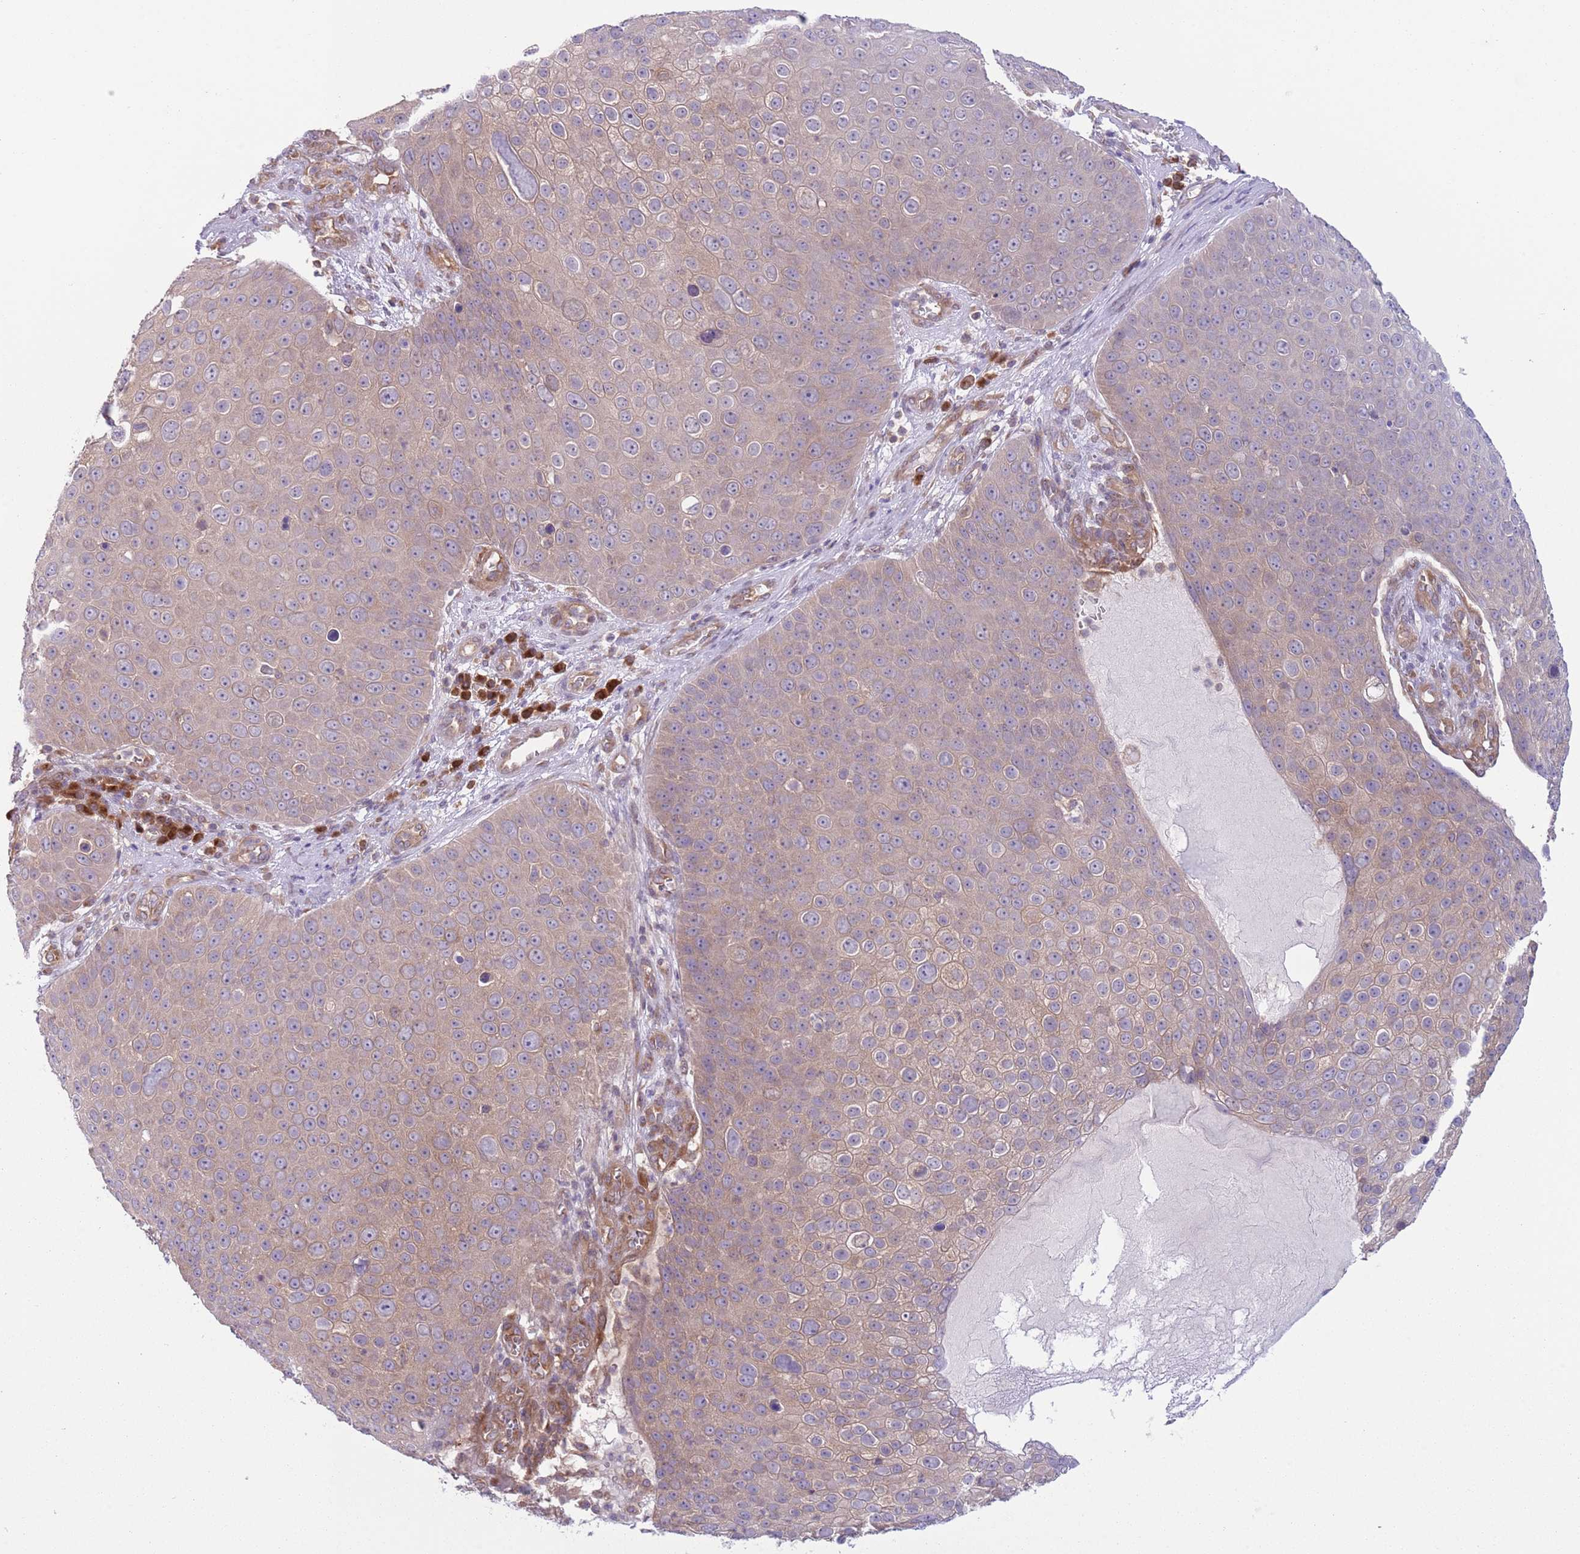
{"staining": {"intensity": "weak", "quantity": "25%-75%", "location": "cytoplasmic/membranous"}, "tissue": "skin cancer", "cell_type": "Tumor cells", "image_type": "cancer", "snomed": [{"axis": "morphology", "description": "Squamous cell carcinoma, NOS"}, {"axis": "topography", "description": "Skin"}], "caption": "Immunohistochemical staining of skin cancer reveals weak cytoplasmic/membranous protein expression in about 25%-75% of tumor cells. (Brightfield microscopy of DAB IHC at high magnification).", "gene": "COPE", "patient": {"sex": "male", "age": 71}}